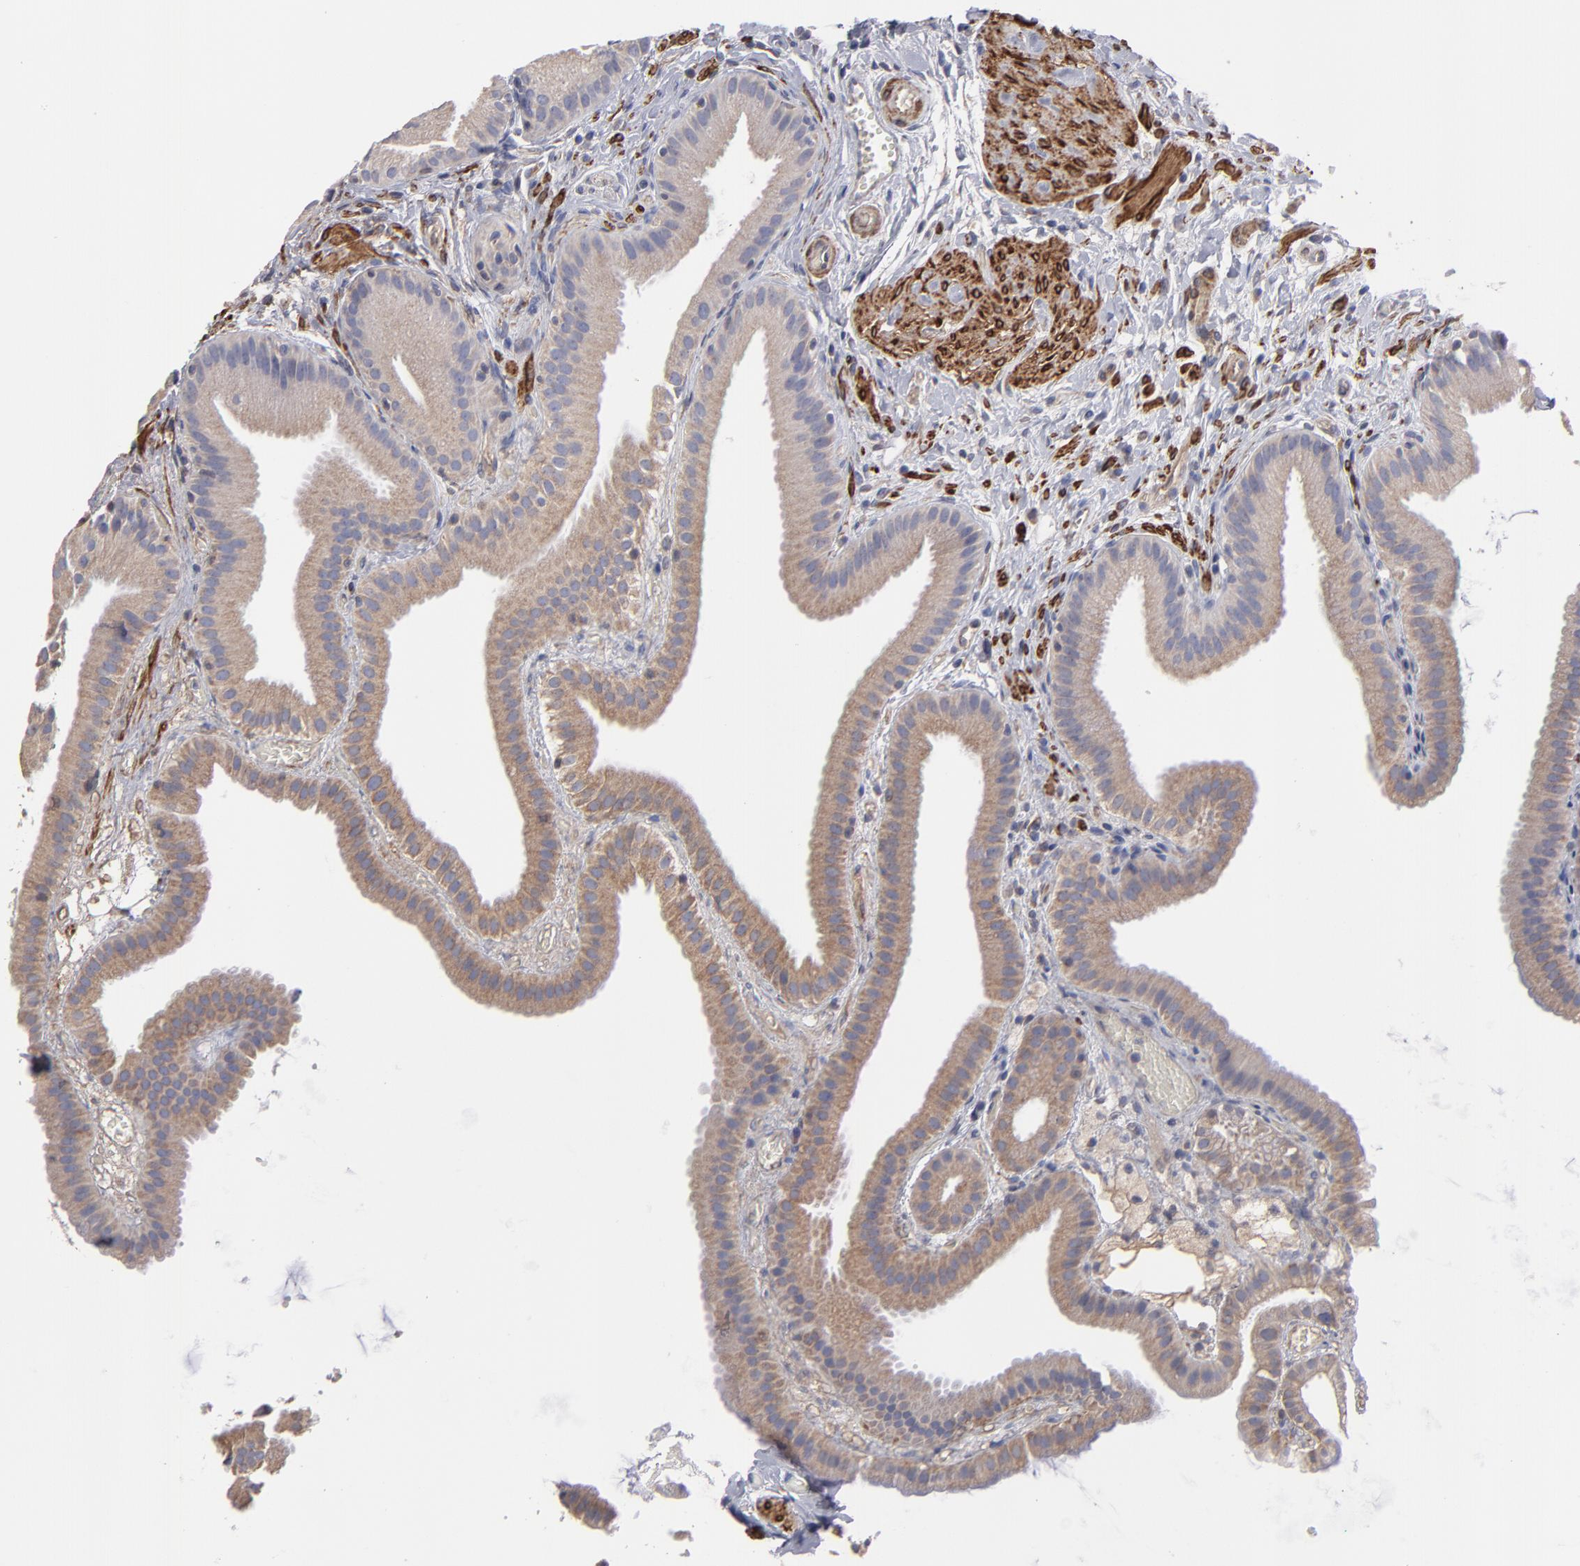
{"staining": {"intensity": "weak", "quantity": ">75%", "location": "cytoplasmic/membranous"}, "tissue": "gallbladder", "cell_type": "Glandular cells", "image_type": "normal", "snomed": [{"axis": "morphology", "description": "Normal tissue, NOS"}, {"axis": "topography", "description": "Gallbladder"}], "caption": "Human gallbladder stained for a protein (brown) reveals weak cytoplasmic/membranous positive positivity in approximately >75% of glandular cells.", "gene": "SLMAP", "patient": {"sex": "female", "age": 63}}